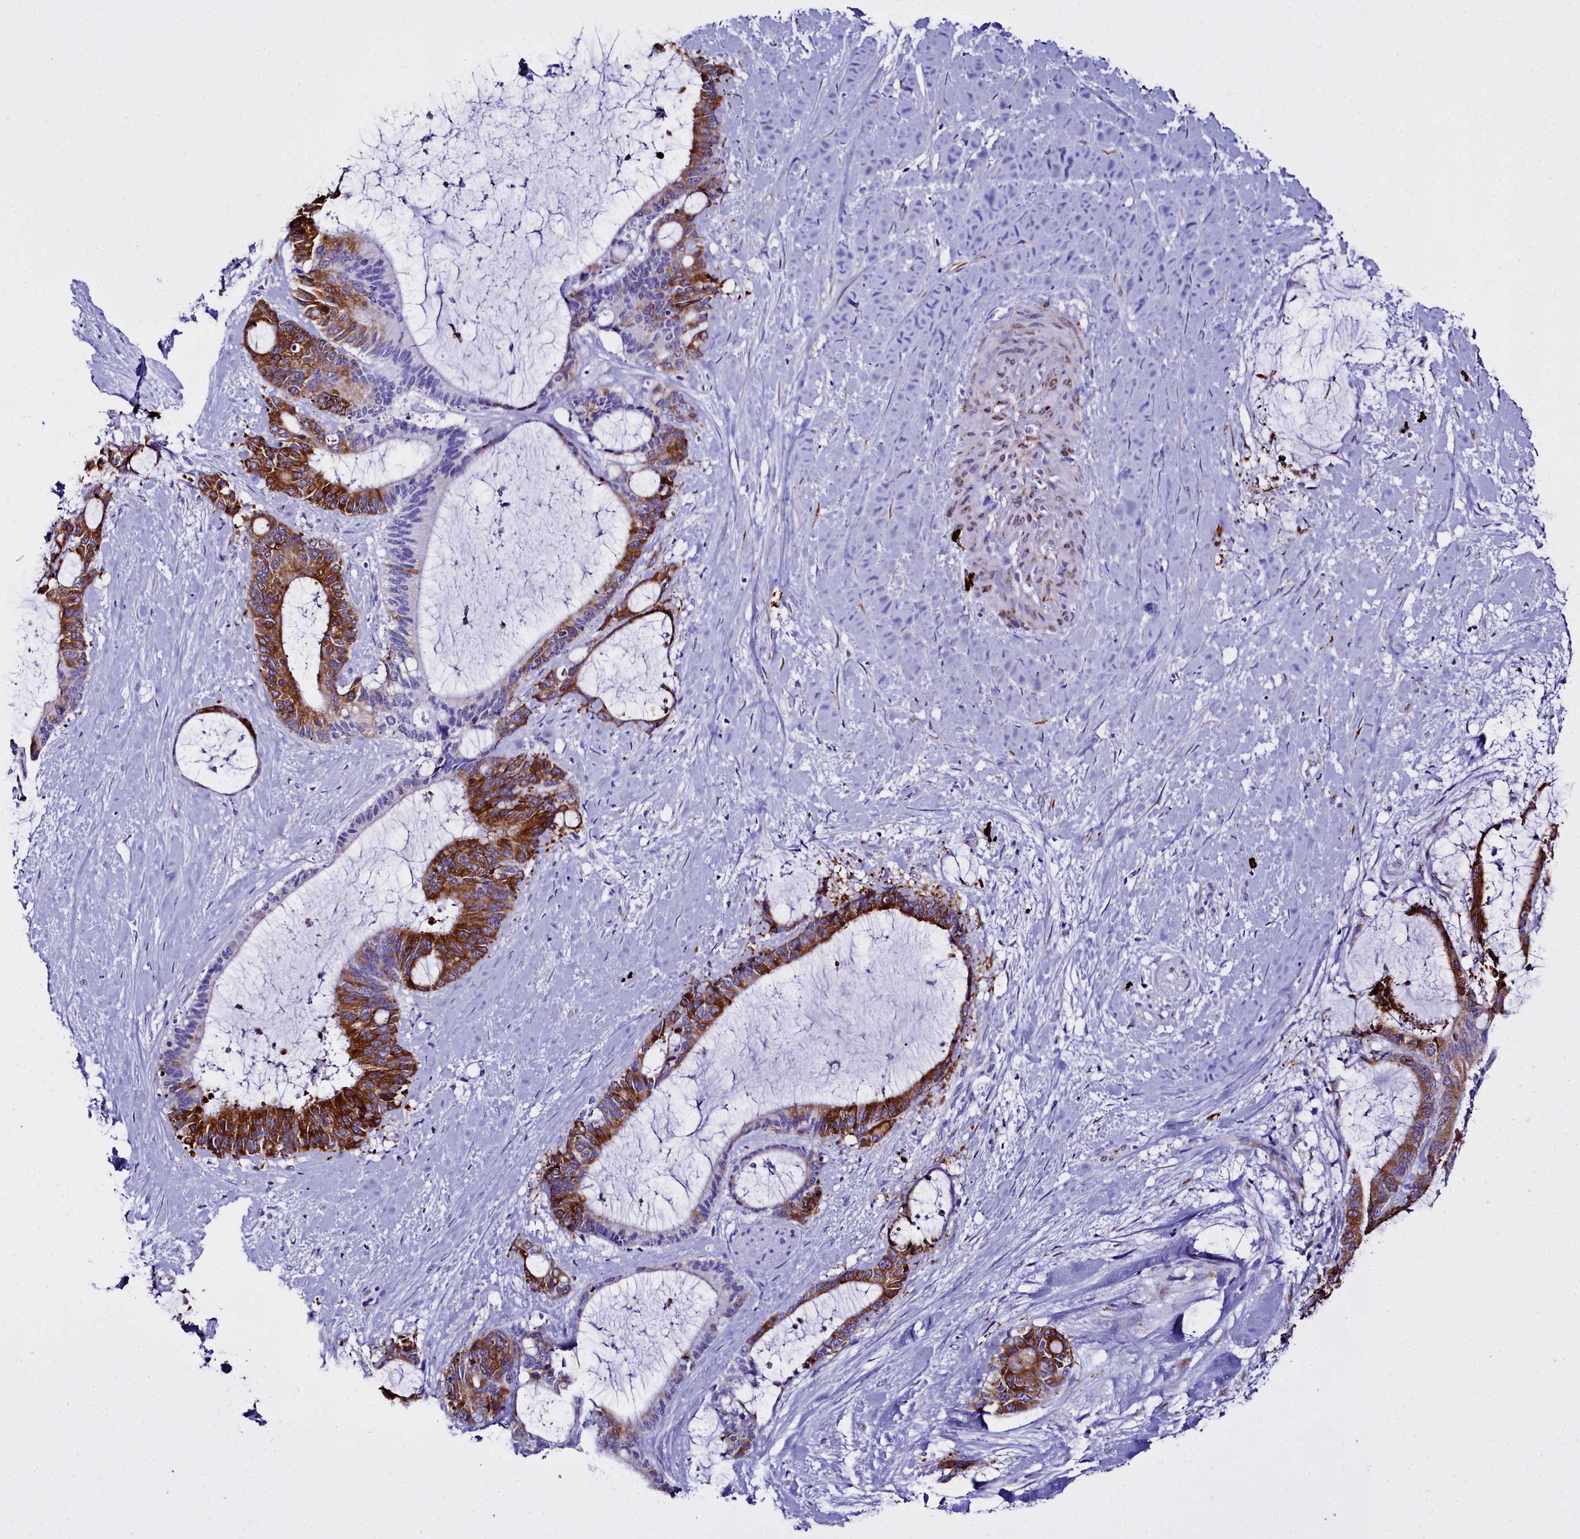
{"staining": {"intensity": "strong", "quantity": "25%-75%", "location": "cytoplasmic/membranous"}, "tissue": "liver cancer", "cell_type": "Tumor cells", "image_type": "cancer", "snomed": [{"axis": "morphology", "description": "Normal tissue, NOS"}, {"axis": "morphology", "description": "Cholangiocarcinoma"}, {"axis": "topography", "description": "Liver"}, {"axis": "topography", "description": "Peripheral nerve tissue"}], "caption": "IHC staining of liver cholangiocarcinoma, which demonstrates high levels of strong cytoplasmic/membranous positivity in approximately 25%-75% of tumor cells indicating strong cytoplasmic/membranous protein expression. The staining was performed using DAB (brown) for protein detection and nuclei were counterstained in hematoxylin (blue).", "gene": "TXNDC5", "patient": {"sex": "female", "age": 73}}